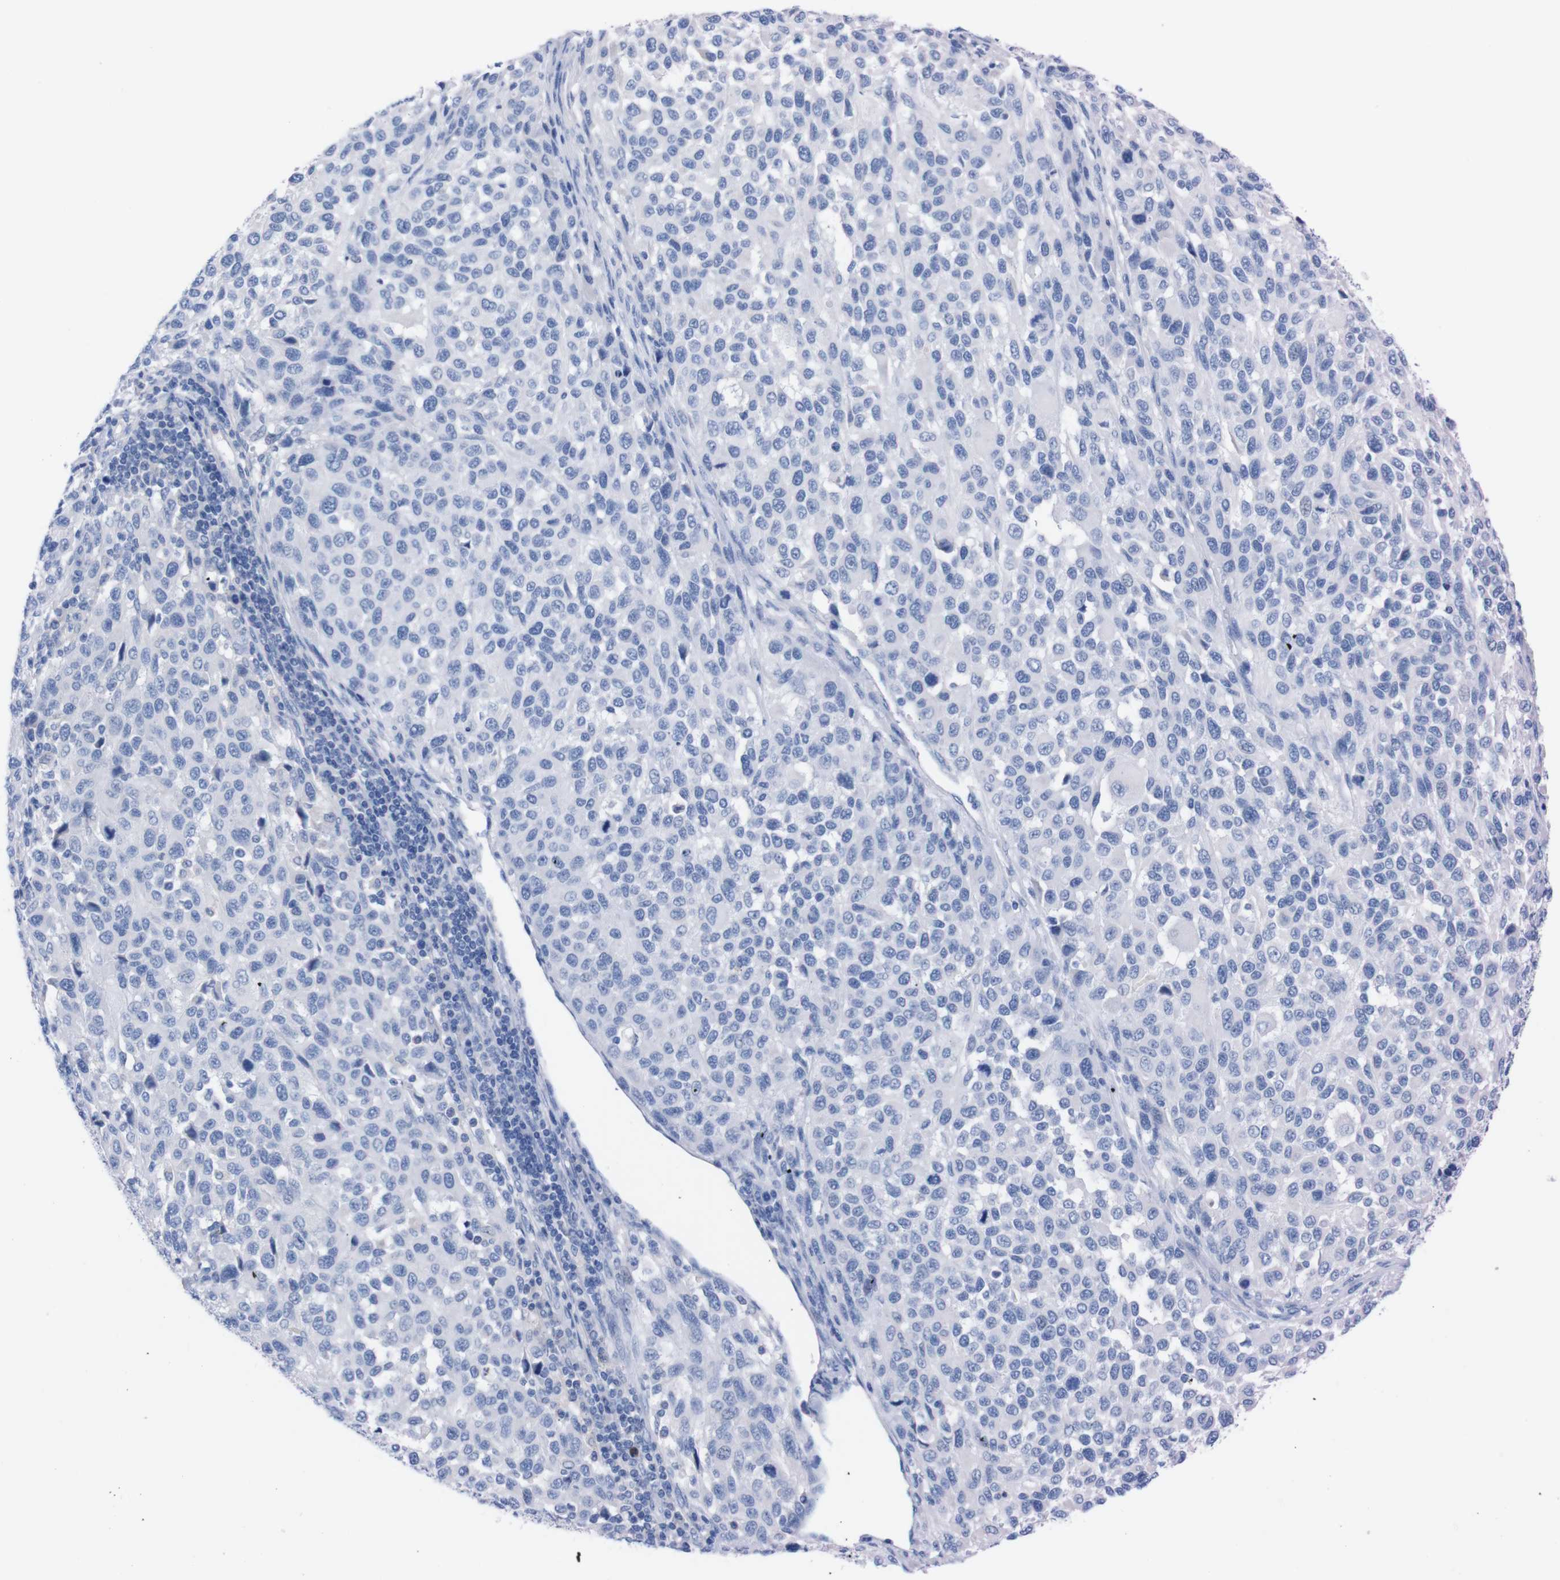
{"staining": {"intensity": "negative", "quantity": "none", "location": "none"}, "tissue": "melanoma", "cell_type": "Tumor cells", "image_type": "cancer", "snomed": [{"axis": "morphology", "description": "Malignant melanoma, Metastatic site"}, {"axis": "topography", "description": "Lymph node"}], "caption": "Melanoma was stained to show a protein in brown. There is no significant staining in tumor cells. (DAB immunohistochemistry (IHC), high magnification).", "gene": "TMEM243", "patient": {"sex": "male", "age": 61}}